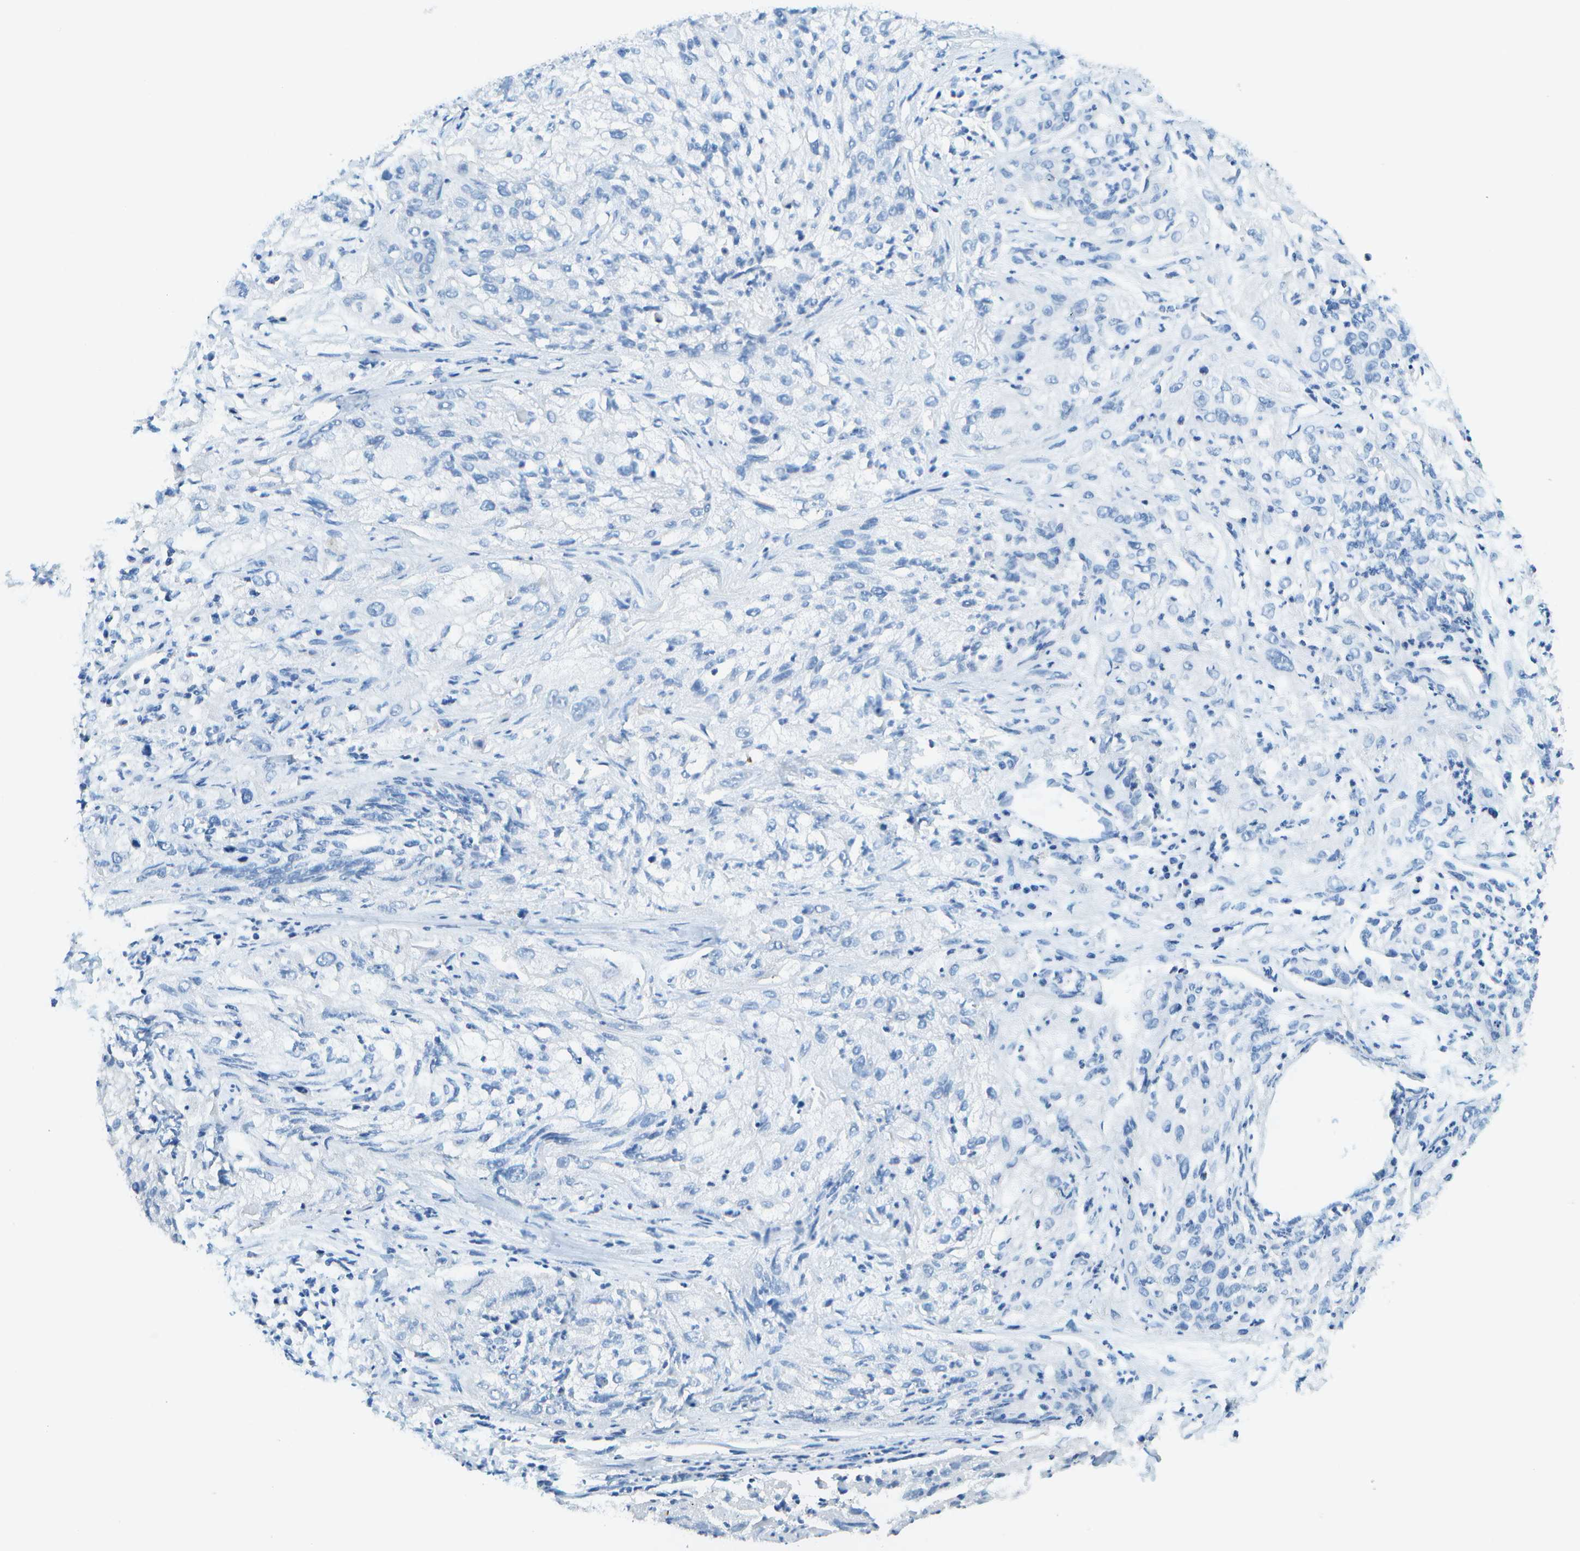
{"staining": {"intensity": "negative", "quantity": "none", "location": "none"}, "tissue": "lung cancer", "cell_type": "Tumor cells", "image_type": "cancer", "snomed": [{"axis": "morphology", "description": "Inflammation, NOS"}, {"axis": "morphology", "description": "Squamous cell carcinoma, NOS"}, {"axis": "topography", "description": "Lymph node"}, {"axis": "topography", "description": "Soft tissue"}, {"axis": "topography", "description": "Lung"}], "caption": "There is no significant staining in tumor cells of lung cancer (squamous cell carcinoma). The staining was performed using DAB to visualize the protein expression in brown, while the nuclei were stained in blue with hematoxylin (Magnification: 20x).", "gene": "C1S", "patient": {"sex": "male", "age": 66}}